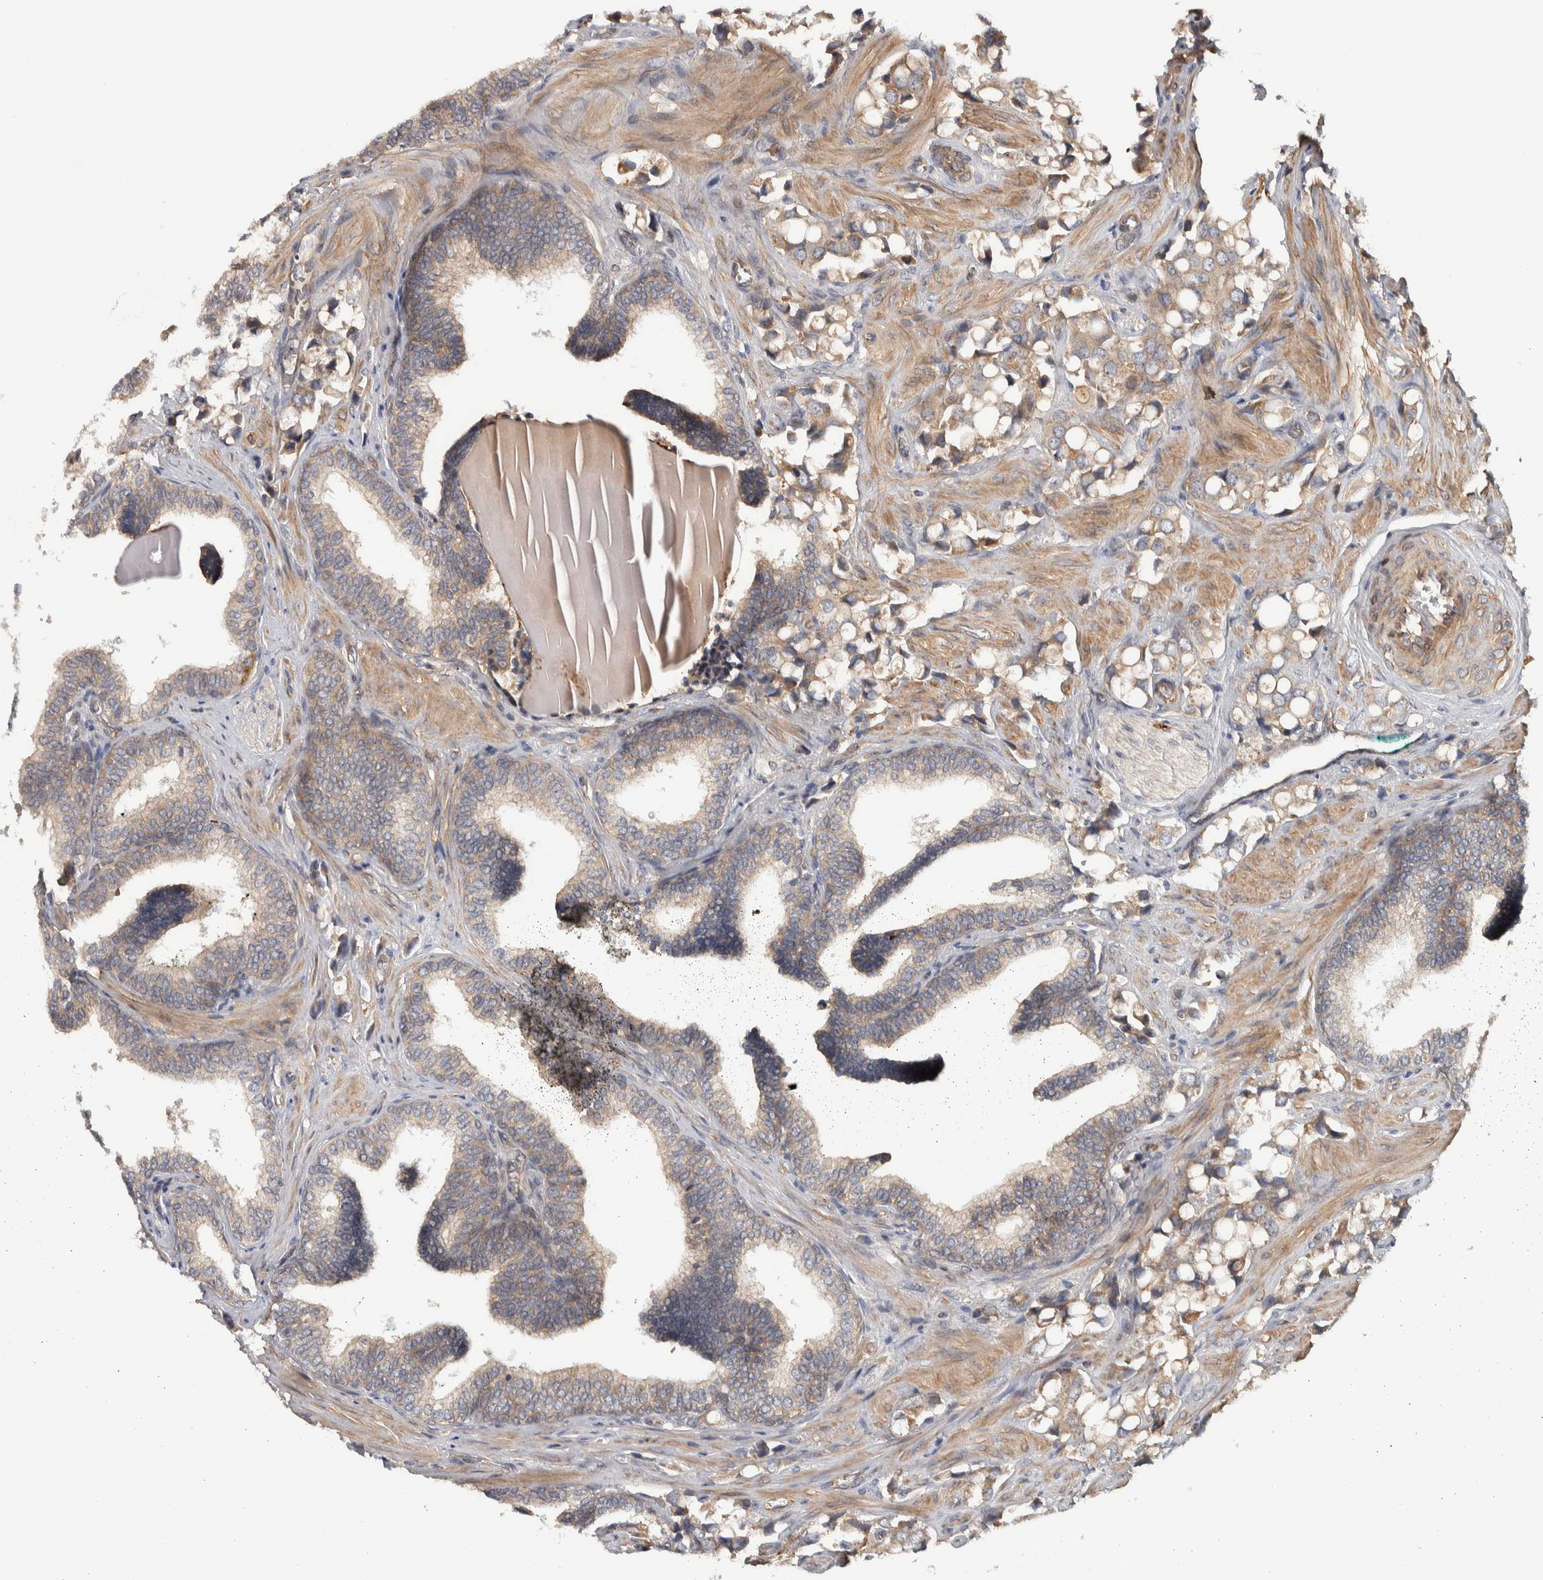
{"staining": {"intensity": "weak", "quantity": ">75%", "location": "cytoplasmic/membranous"}, "tissue": "prostate cancer", "cell_type": "Tumor cells", "image_type": "cancer", "snomed": [{"axis": "morphology", "description": "Adenocarcinoma, High grade"}, {"axis": "topography", "description": "Prostate"}], "caption": "IHC (DAB (3,3'-diaminobenzidine)) staining of prostate cancer reveals weak cytoplasmic/membranous protein expression in about >75% of tumor cells. Nuclei are stained in blue.", "gene": "CHMP4C", "patient": {"sex": "male", "age": 52}}